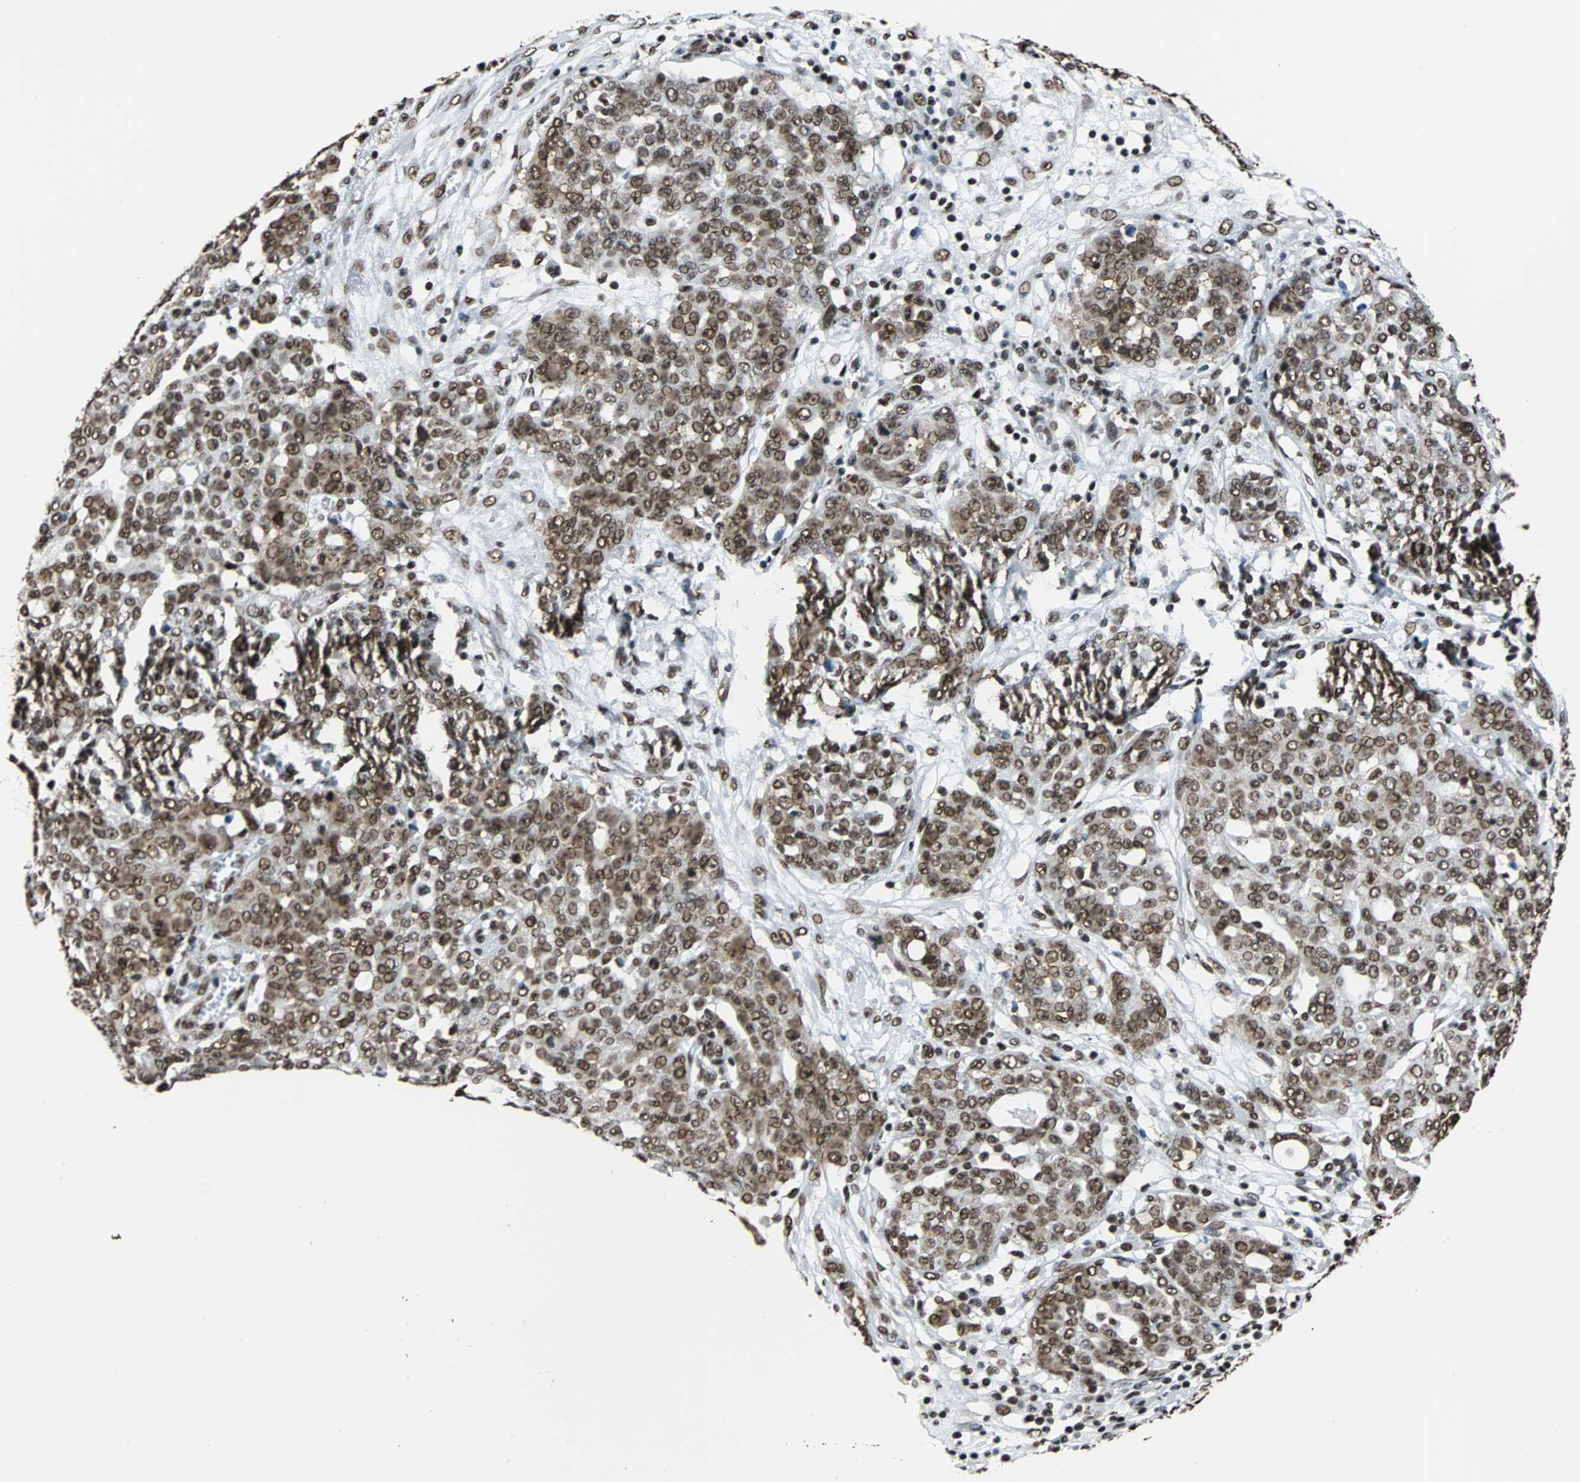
{"staining": {"intensity": "moderate", "quantity": ">75%", "location": "cytoplasmic/membranous,nuclear"}, "tissue": "ovarian cancer", "cell_type": "Tumor cells", "image_type": "cancer", "snomed": [{"axis": "morphology", "description": "Cystadenocarcinoma, serous, NOS"}, {"axis": "topography", "description": "Soft tissue"}, {"axis": "topography", "description": "Ovary"}], "caption": "Serous cystadenocarcinoma (ovarian) stained with a protein marker reveals moderate staining in tumor cells.", "gene": "FUBP1", "patient": {"sex": "female", "age": 57}}